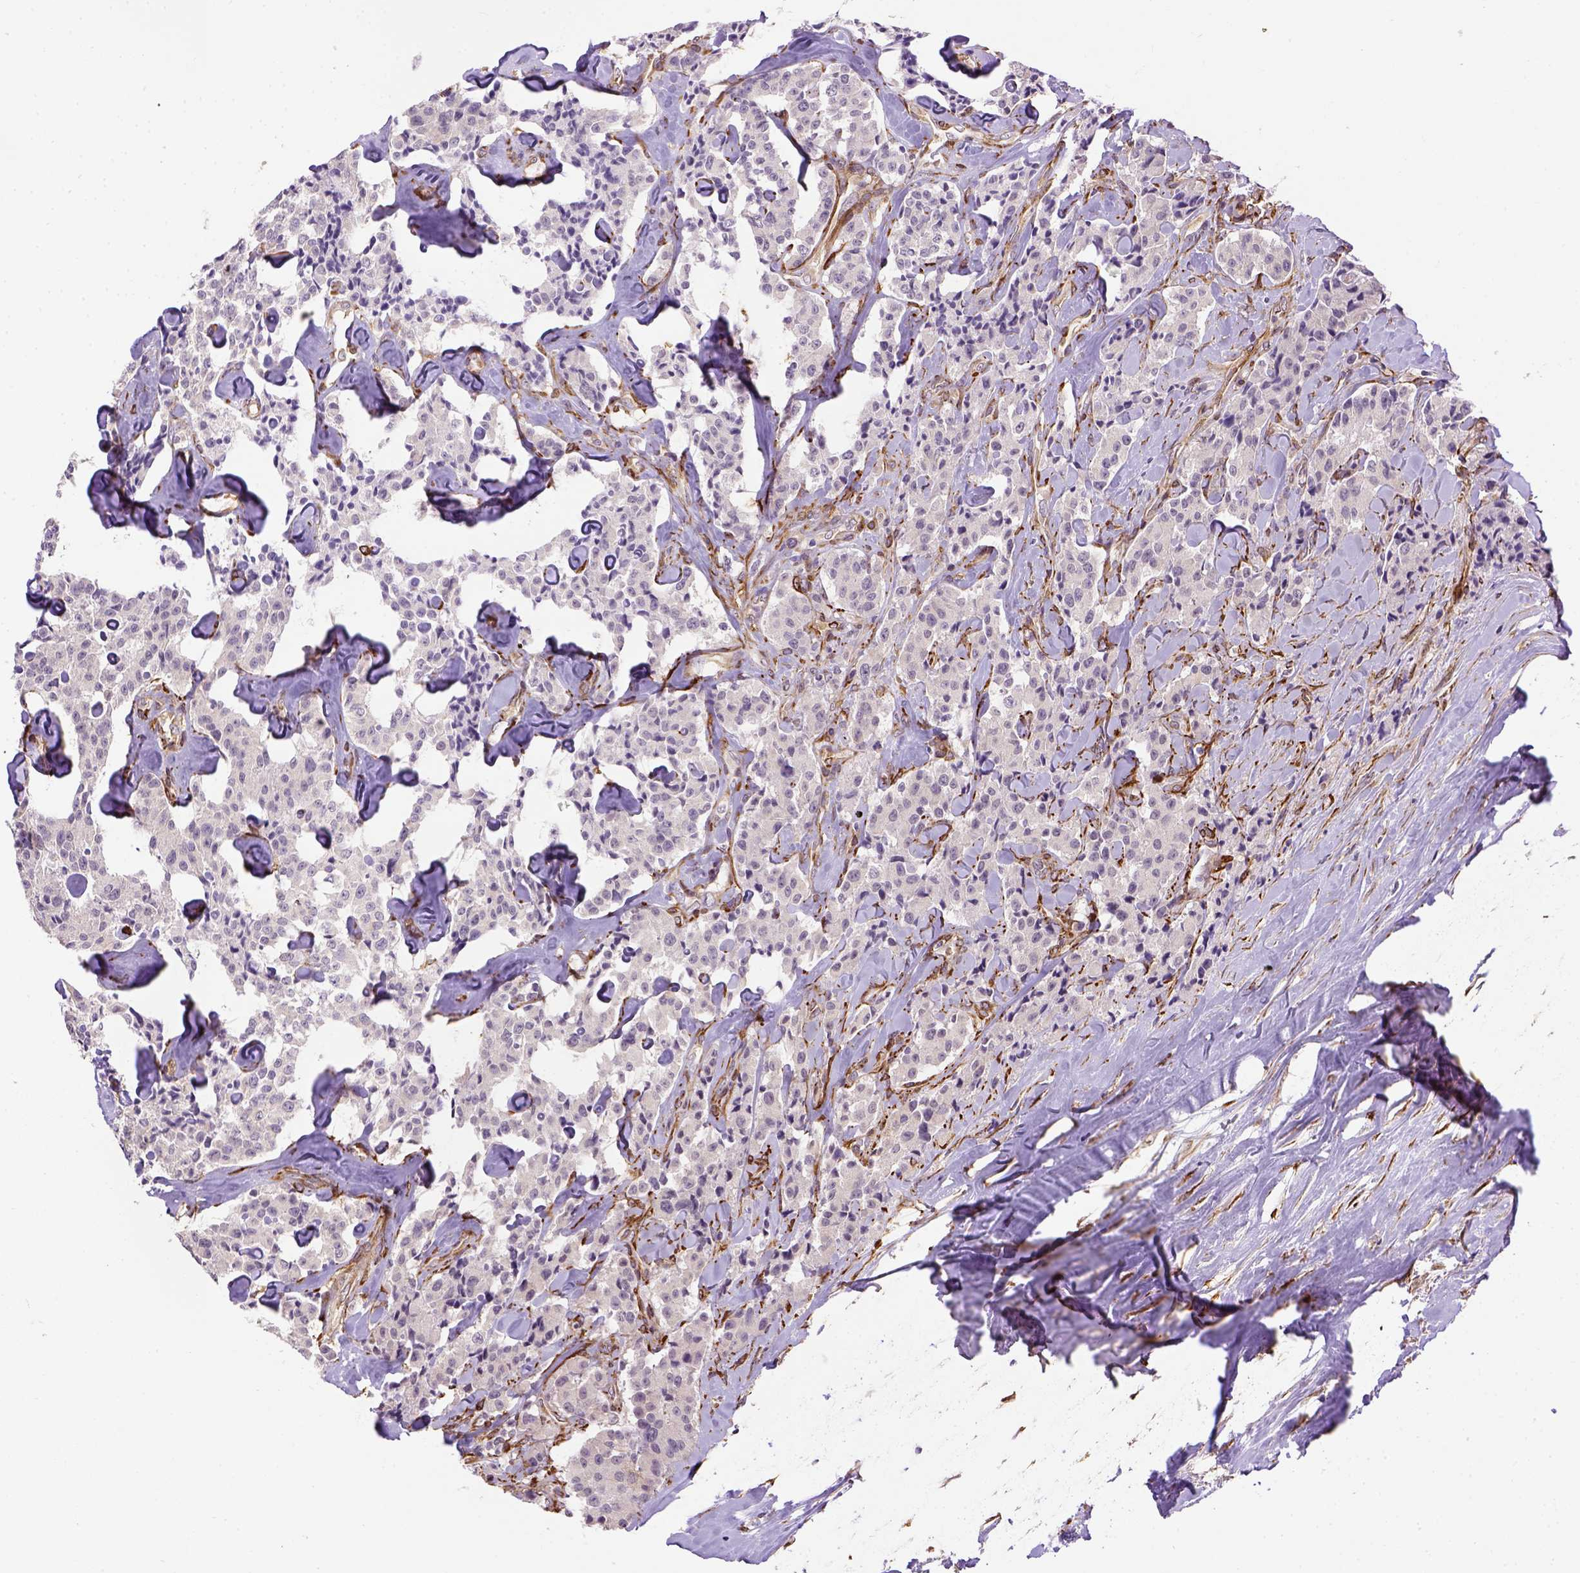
{"staining": {"intensity": "negative", "quantity": "none", "location": "none"}, "tissue": "carcinoid", "cell_type": "Tumor cells", "image_type": "cancer", "snomed": [{"axis": "morphology", "description": "Carcinoid, malignant, NOS"}, {"axis": "topography", "description": "Pancreas"}], "caption": "A photomicrograph of human carcinoid is negative for staining in tumor cells. Nuclei are stained in blue.", "gene": "KAZN", "patient": {"sex": "male", "age": 41}}